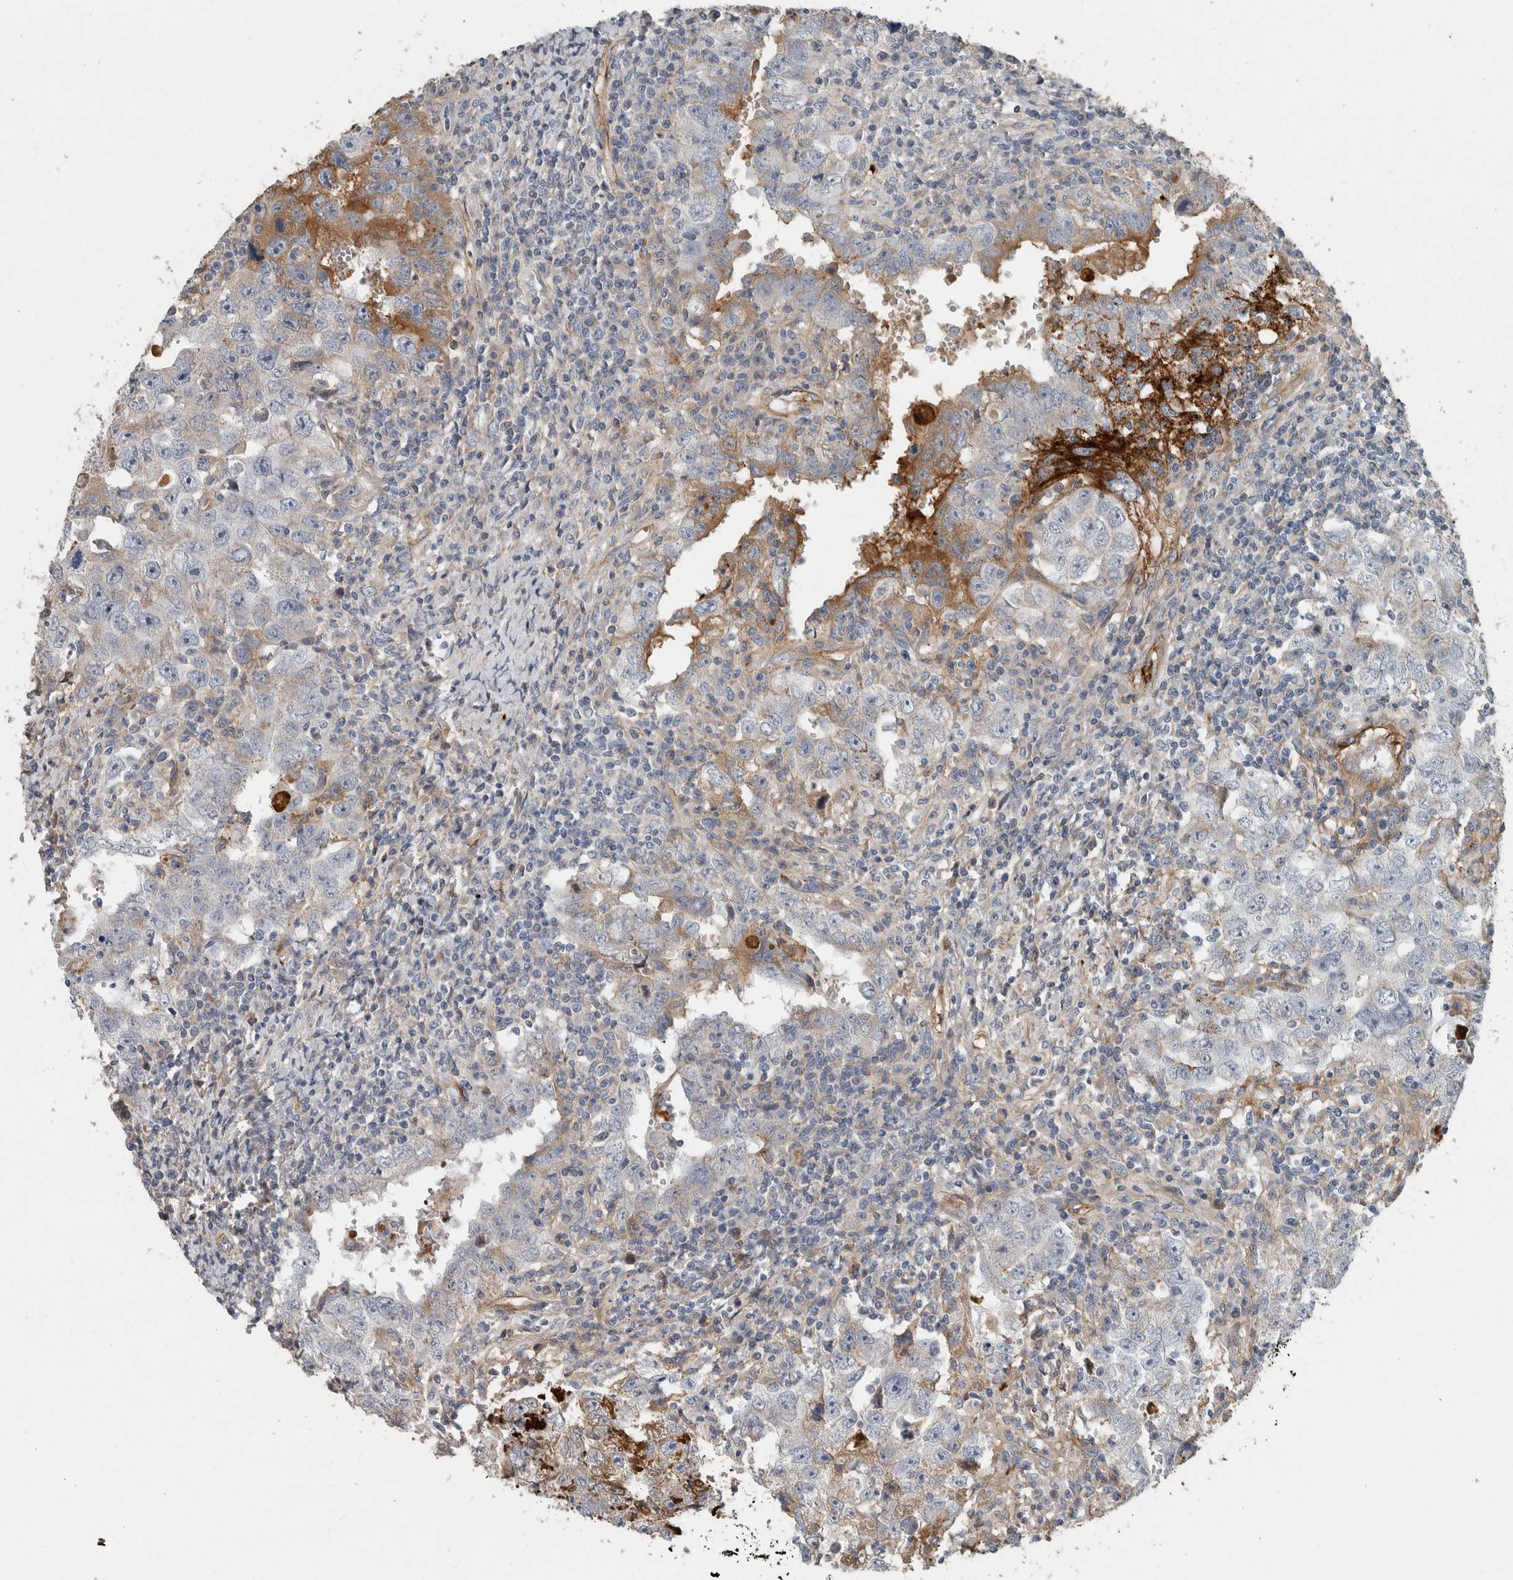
{"staining": {"intensity": "moderate", "quantity": "<25%", "location": "cytoplasmic/membranous"}, "tissue": "testis cancer", "cell_type": "Tumor cells", "image_type": "cancer", "snomed": [{"axis": "morphology", "description": "Carcinoma, Embryonal, NOS"}, {"axis": "topography", "description": "Testis"}], "caption": "DAB immunohistochemical staining of human testis cancer (embryonal carcinoma) reveals moderate cytoplasmic/membranous protein expression in approximately <25% of tumor cells. The protein of interest is stained brown, and the nuclei are stained in blue (DAB IHC with brightfield microscopy, high magnification).", "gene": "FN1", "patient": {"sex": "male", "age": 26}}